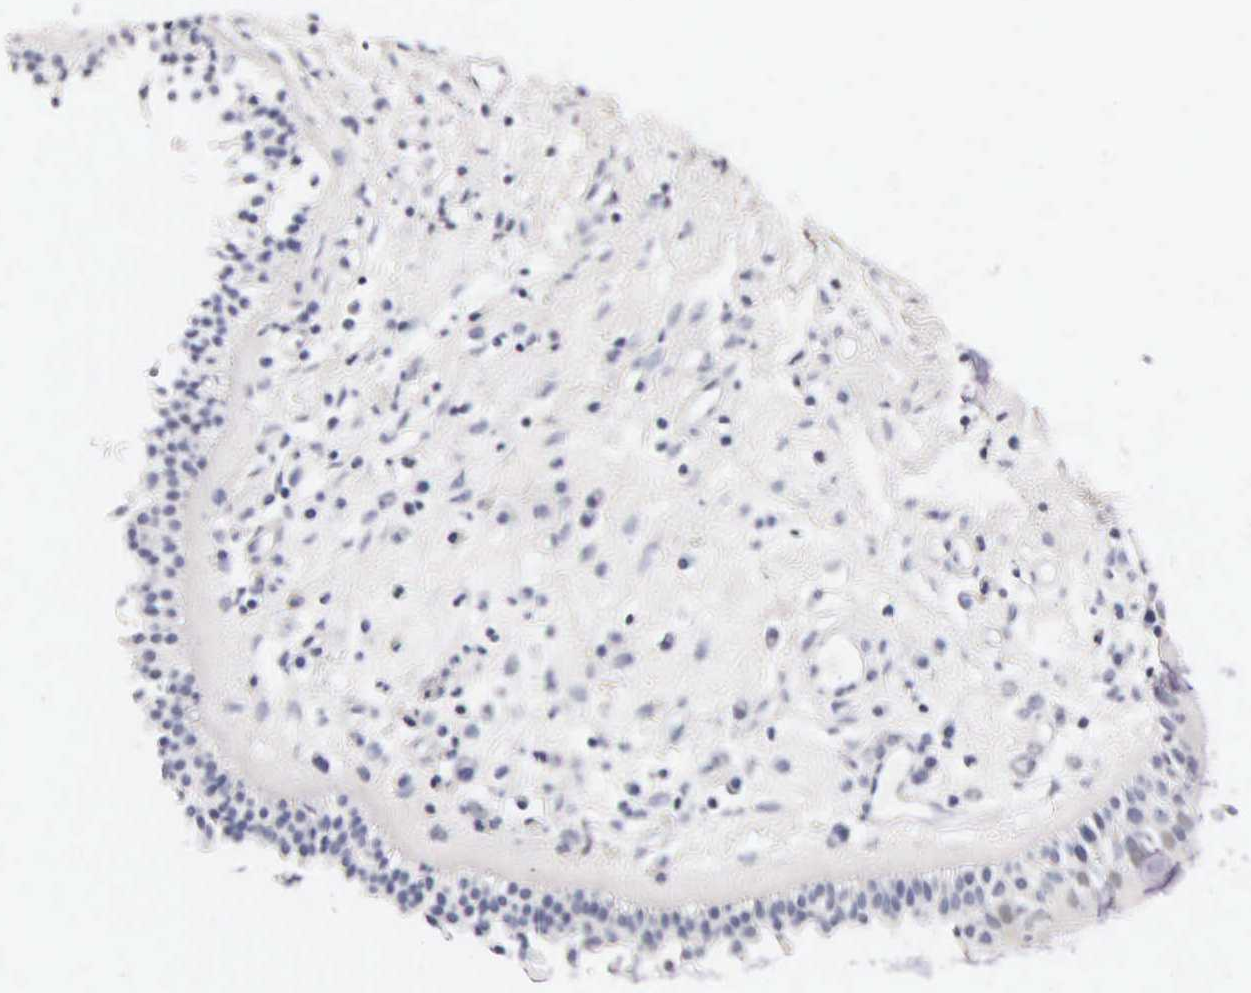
{"staining": {"intensity": "negative", "quantity": "none", "location": "none"}, "tissue": "nasopharynx", "cell_type": "Respiratory epithelial cells", "image_type": "normal", "snomed": [{"axis": "morphology", "description": "Normal tissue, NOS"}, {"axis": "topography", "description": "Nasopharynx"}], "caption": "This is a micrograph of IHC staining of unremarkable nasopharynx, which shows no staining in respiratory epithelial cells.", "gene": "ENO2", "patient": {"sex": "male", "age": 63}}